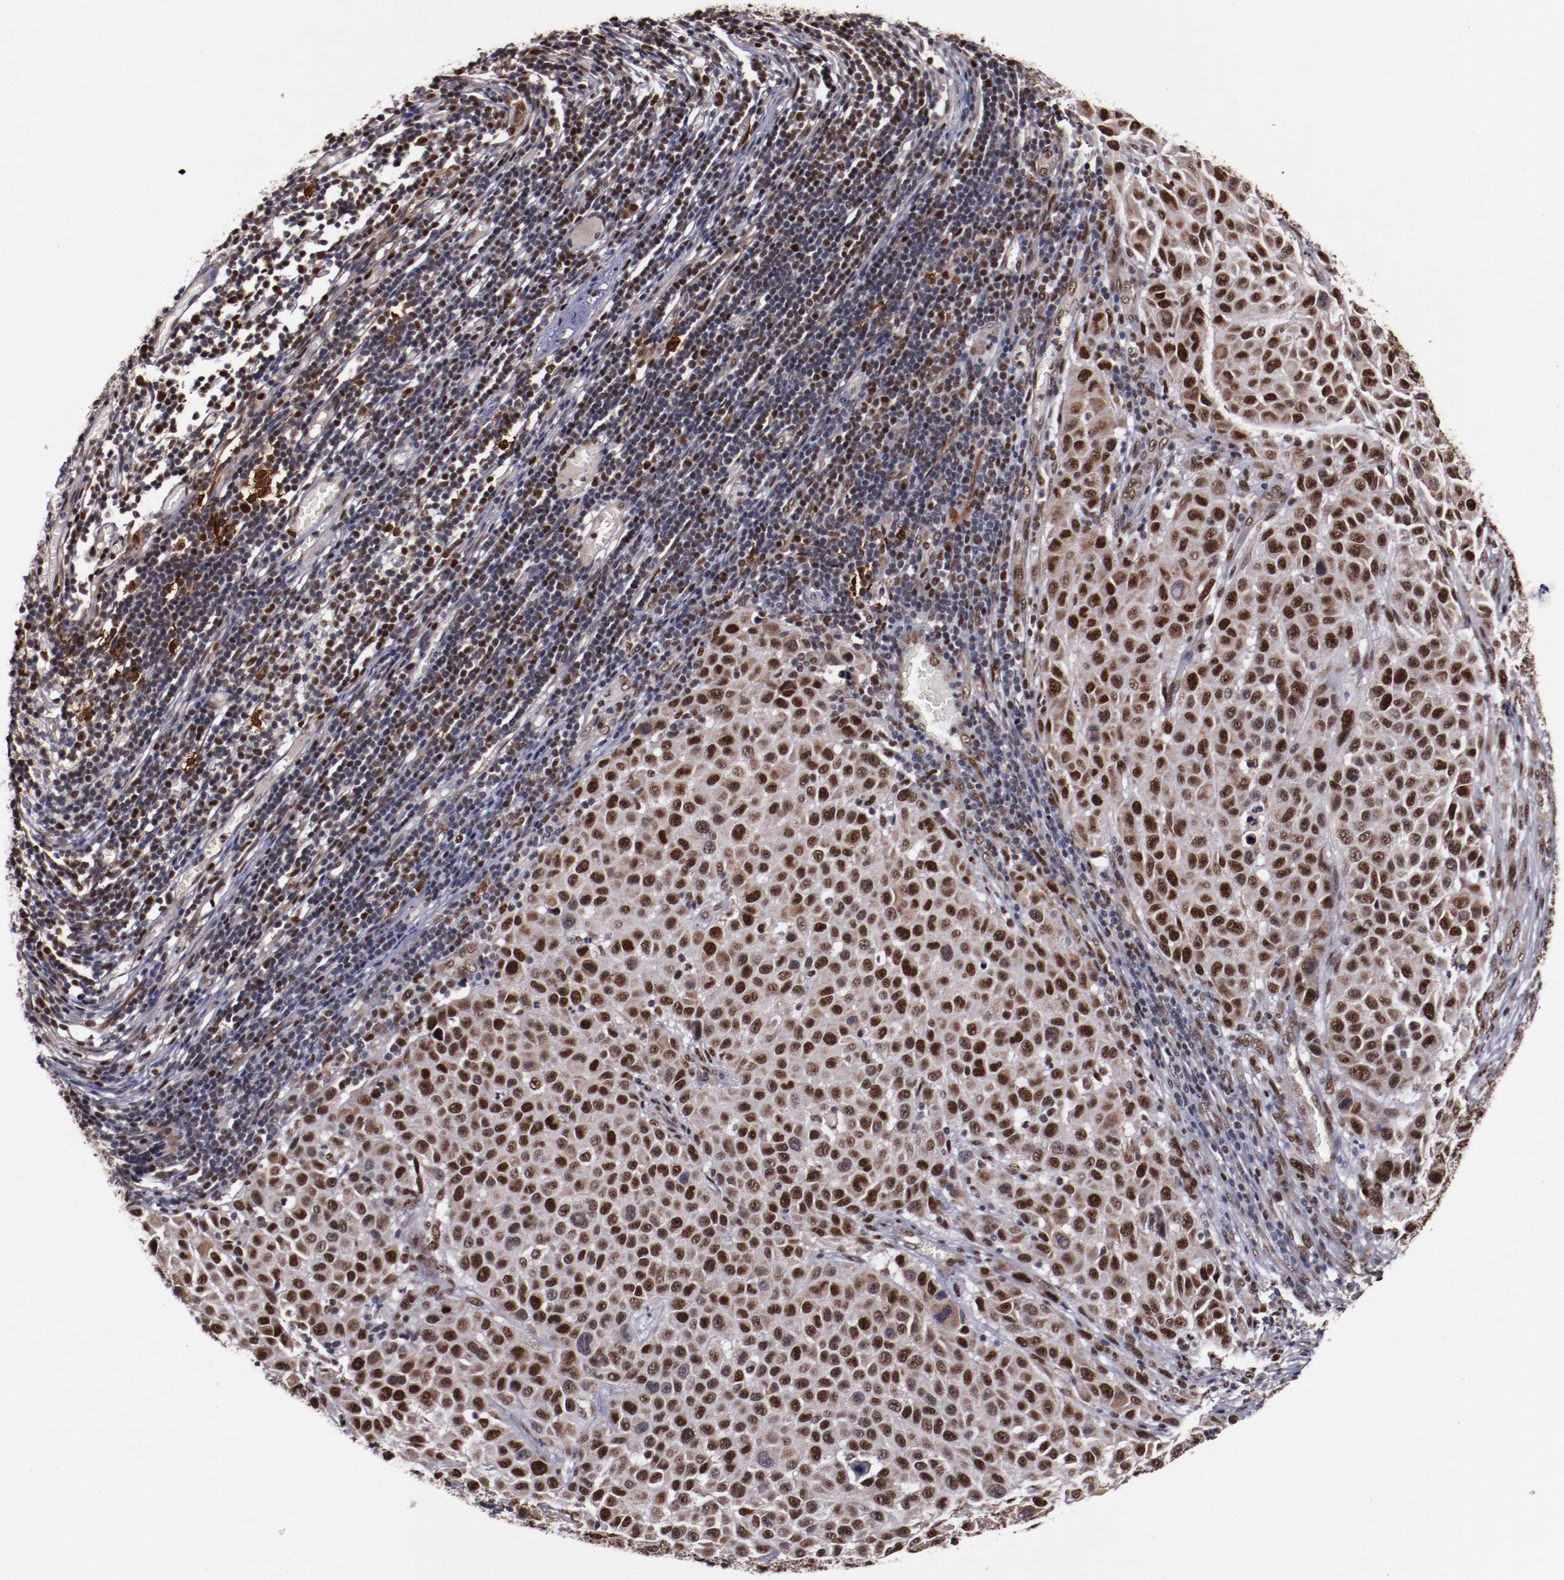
{"staining": {"intensity": "moderate", "quantity": ">75%", "location": "cytoplasmic/membranous,nuclear"}, "tissue": "melanoma", "cell_type": "Tumor cells", "image_type": "cancer", "snomed": [{"axis": "morphology", "description": "Malignant melanoma, Metastatic site"}, {"axis": "topography", "description": "Lymph node"}], "caption": "About >75% of tumor cells in melanoma display moderate cytoplasmic/membranous and nuclear protein staining as visualized by brown immunohistochemical staining.", "gene": "CHEK2", "patient": {"sex": "male", "age": 61}}